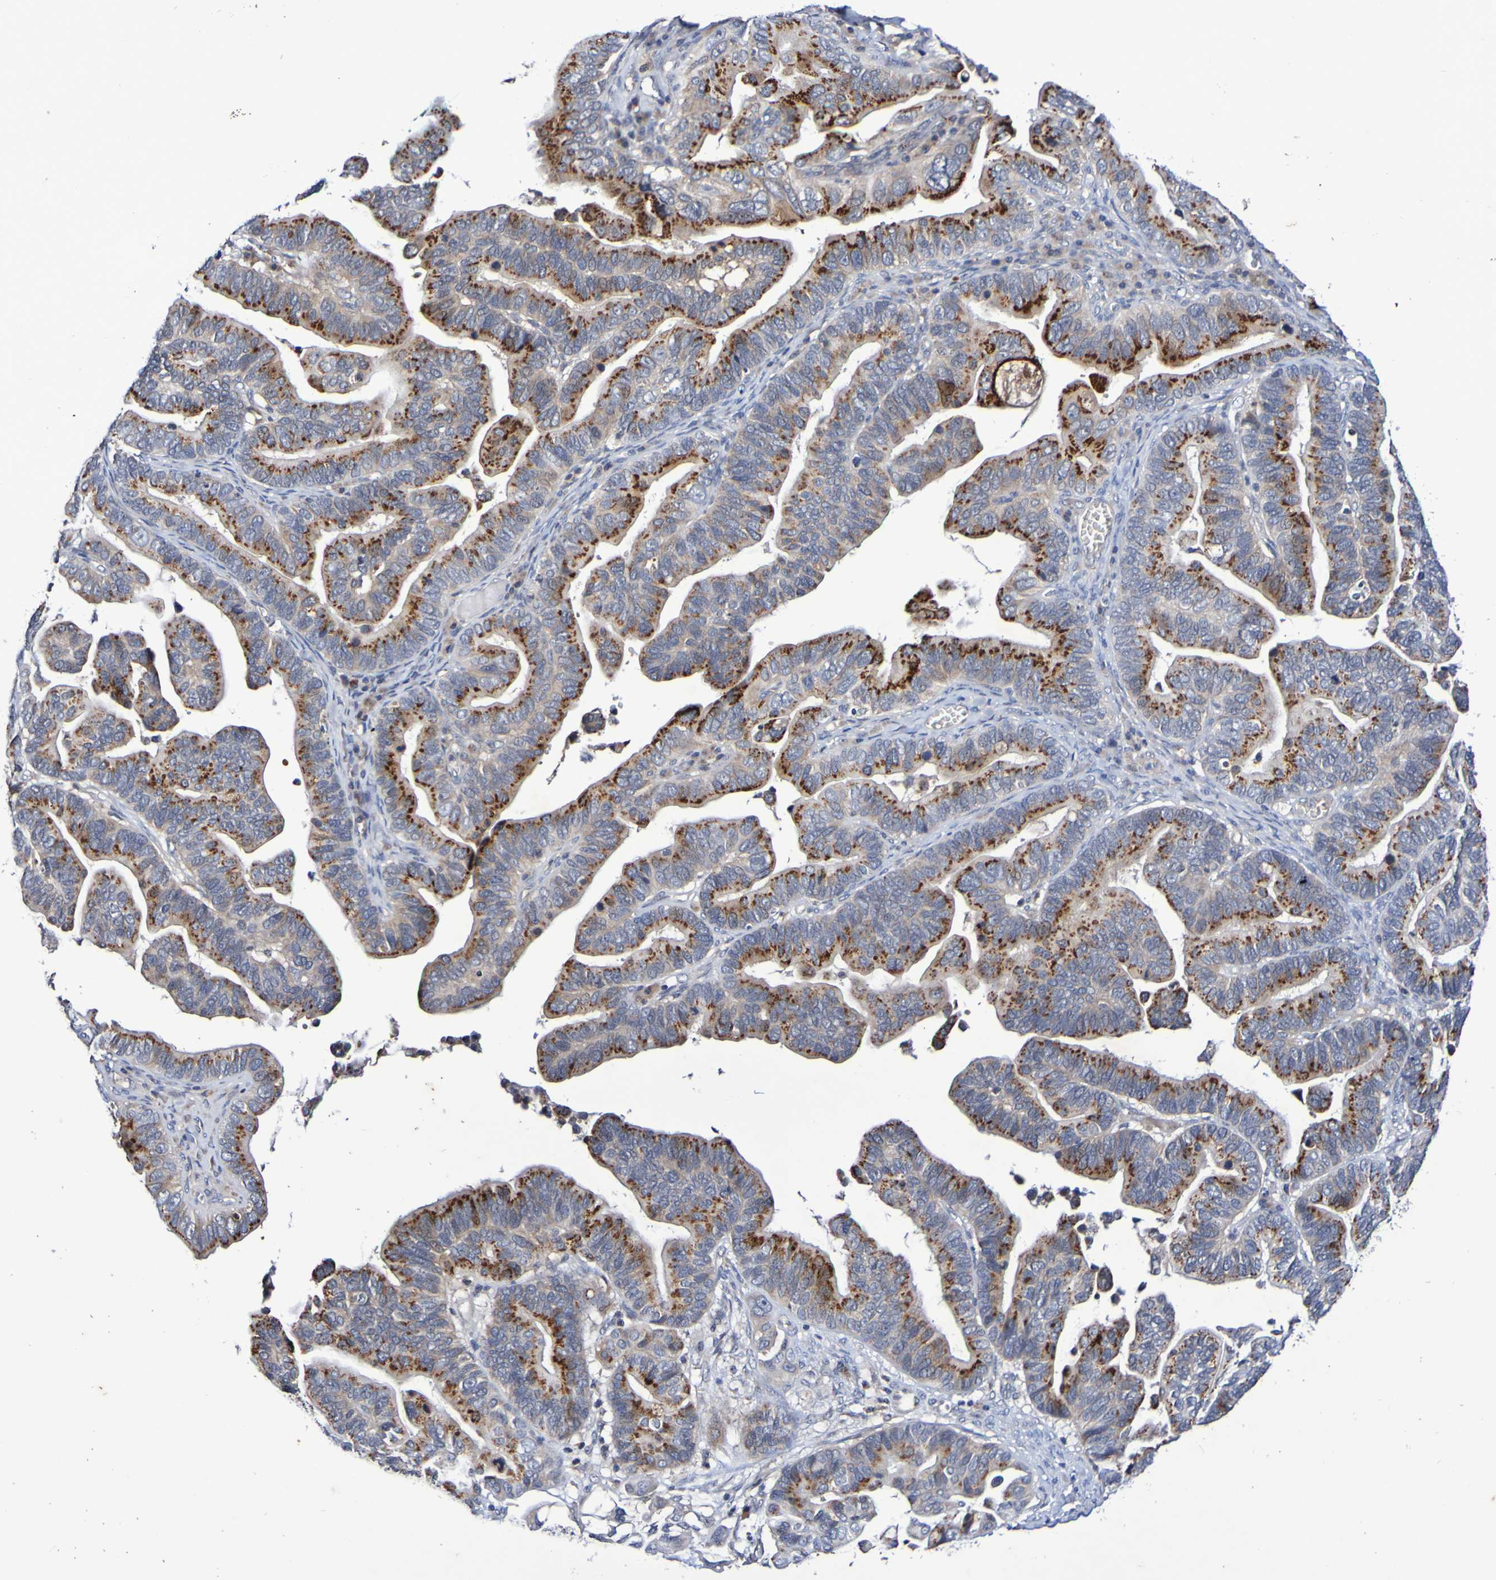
{"staining": {"intensity": "strong", "quantity": ">75%", "location": "cytoplasmic/membranous"}, "tissue": "ovarian cancer", "cell_type": "Tumor cells", "image_type": "cancer", "snomed": [{"axis": "morphology", "description": "Cystadenocarcinoma, serous, NOS"}, {"axis": "topography", "description": "Ovary"}], "caption": "DAB immunohistochemical staining of human ovarian cancer (serous cystadenocarcinoma) reveals strong cytoplasmic/membranous protein staining in about >75% of tumor cells.", "gene": "PTP4A2", "patient": {"sex": "female", "age": 56}}